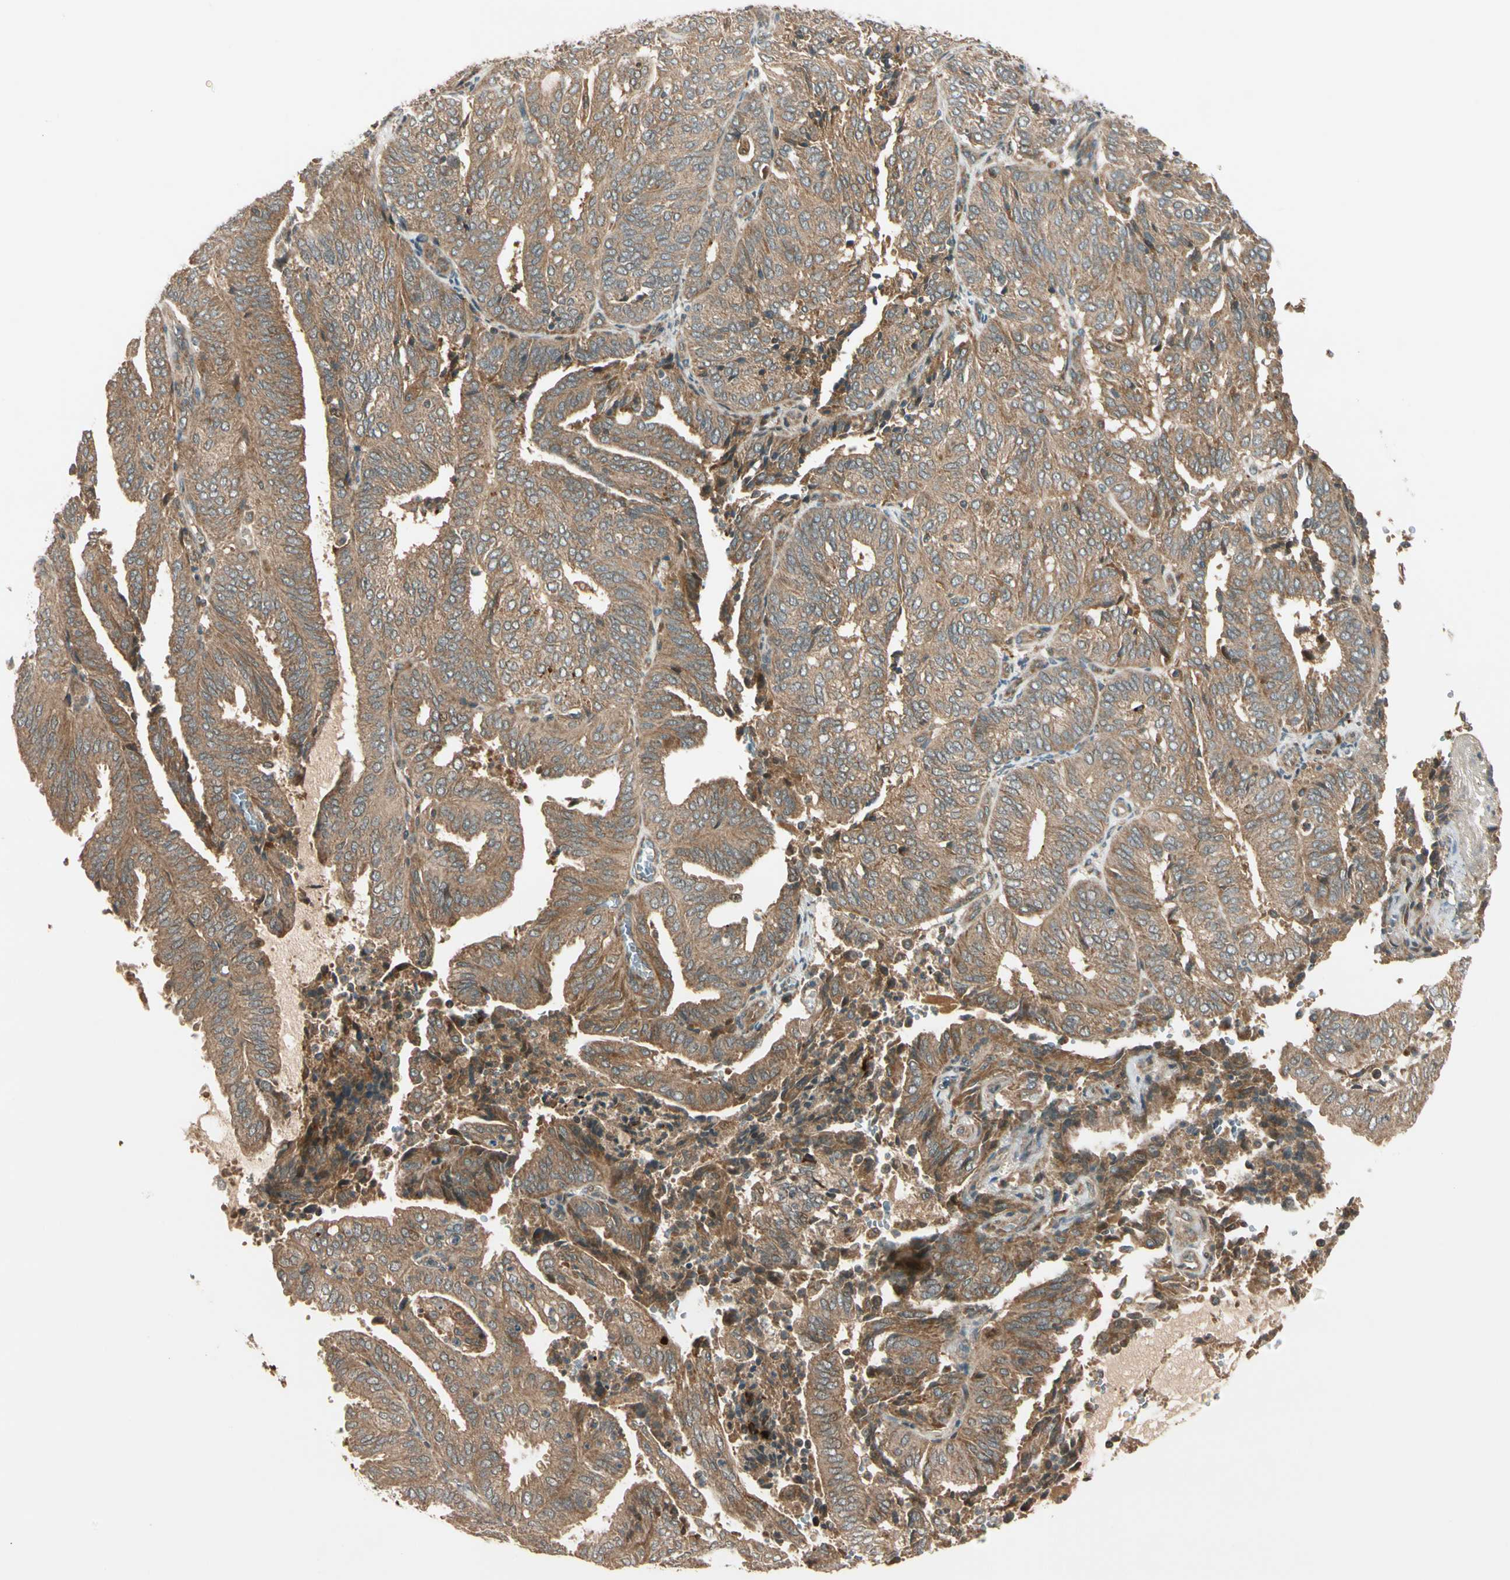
{"staining": {"intensity": "moderate", "quantity": ">75%", "location": "cytoplasmic/membranous"}, "tissue": "endometrial cancer", "cell_type": "Tumor cells", "image_type": "cancer", "snomed": [{"axis": "morphology", "description": "Adenocarcinoma, NOS"}, {"axis": "topography", "description": "Uterus"}], "caption": "Human endometrial cancer stained with a protein marker demonstrates moderate staining in tumor cells.", "gene": "ACVR1C", "patient": {"sex": "female", "age": 60}}